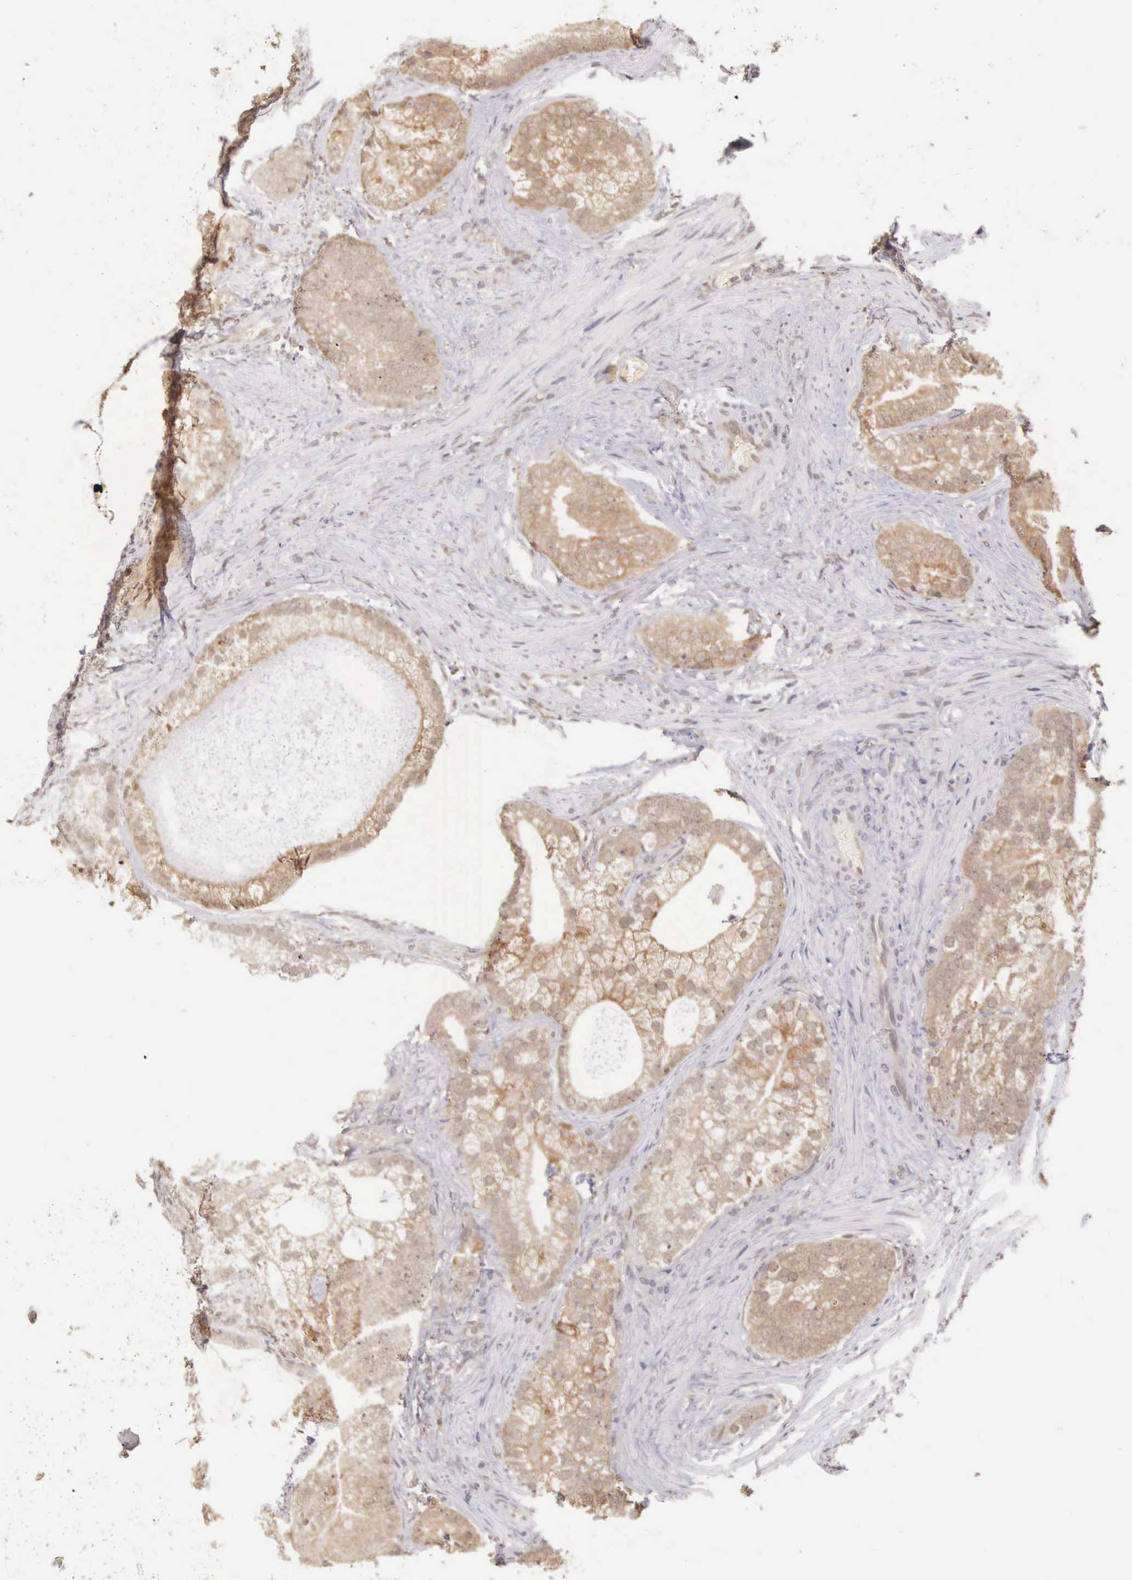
{"staining": {"intensity": "moderate", "quantity": ">75%", "location": "cytoplasmic/membranous"}, "tissue": "prostate cancer", "cell_type": "Tumor cells", "image_type": "cancer", "snomed": [{"axis": "morphology", "description": "Adenocarcinoma, Low grade"}, {"axis": "topography", "description": "Prostate"}], "caption": "Prostate adenocarcinoma (low-grade) stained with a brown dye displays moderate cytoplasmic/membranous positive expression in approximately >75% of tumor cells.", "gene": "VASH1", "patient": {"sex": "male", "age": 71}}